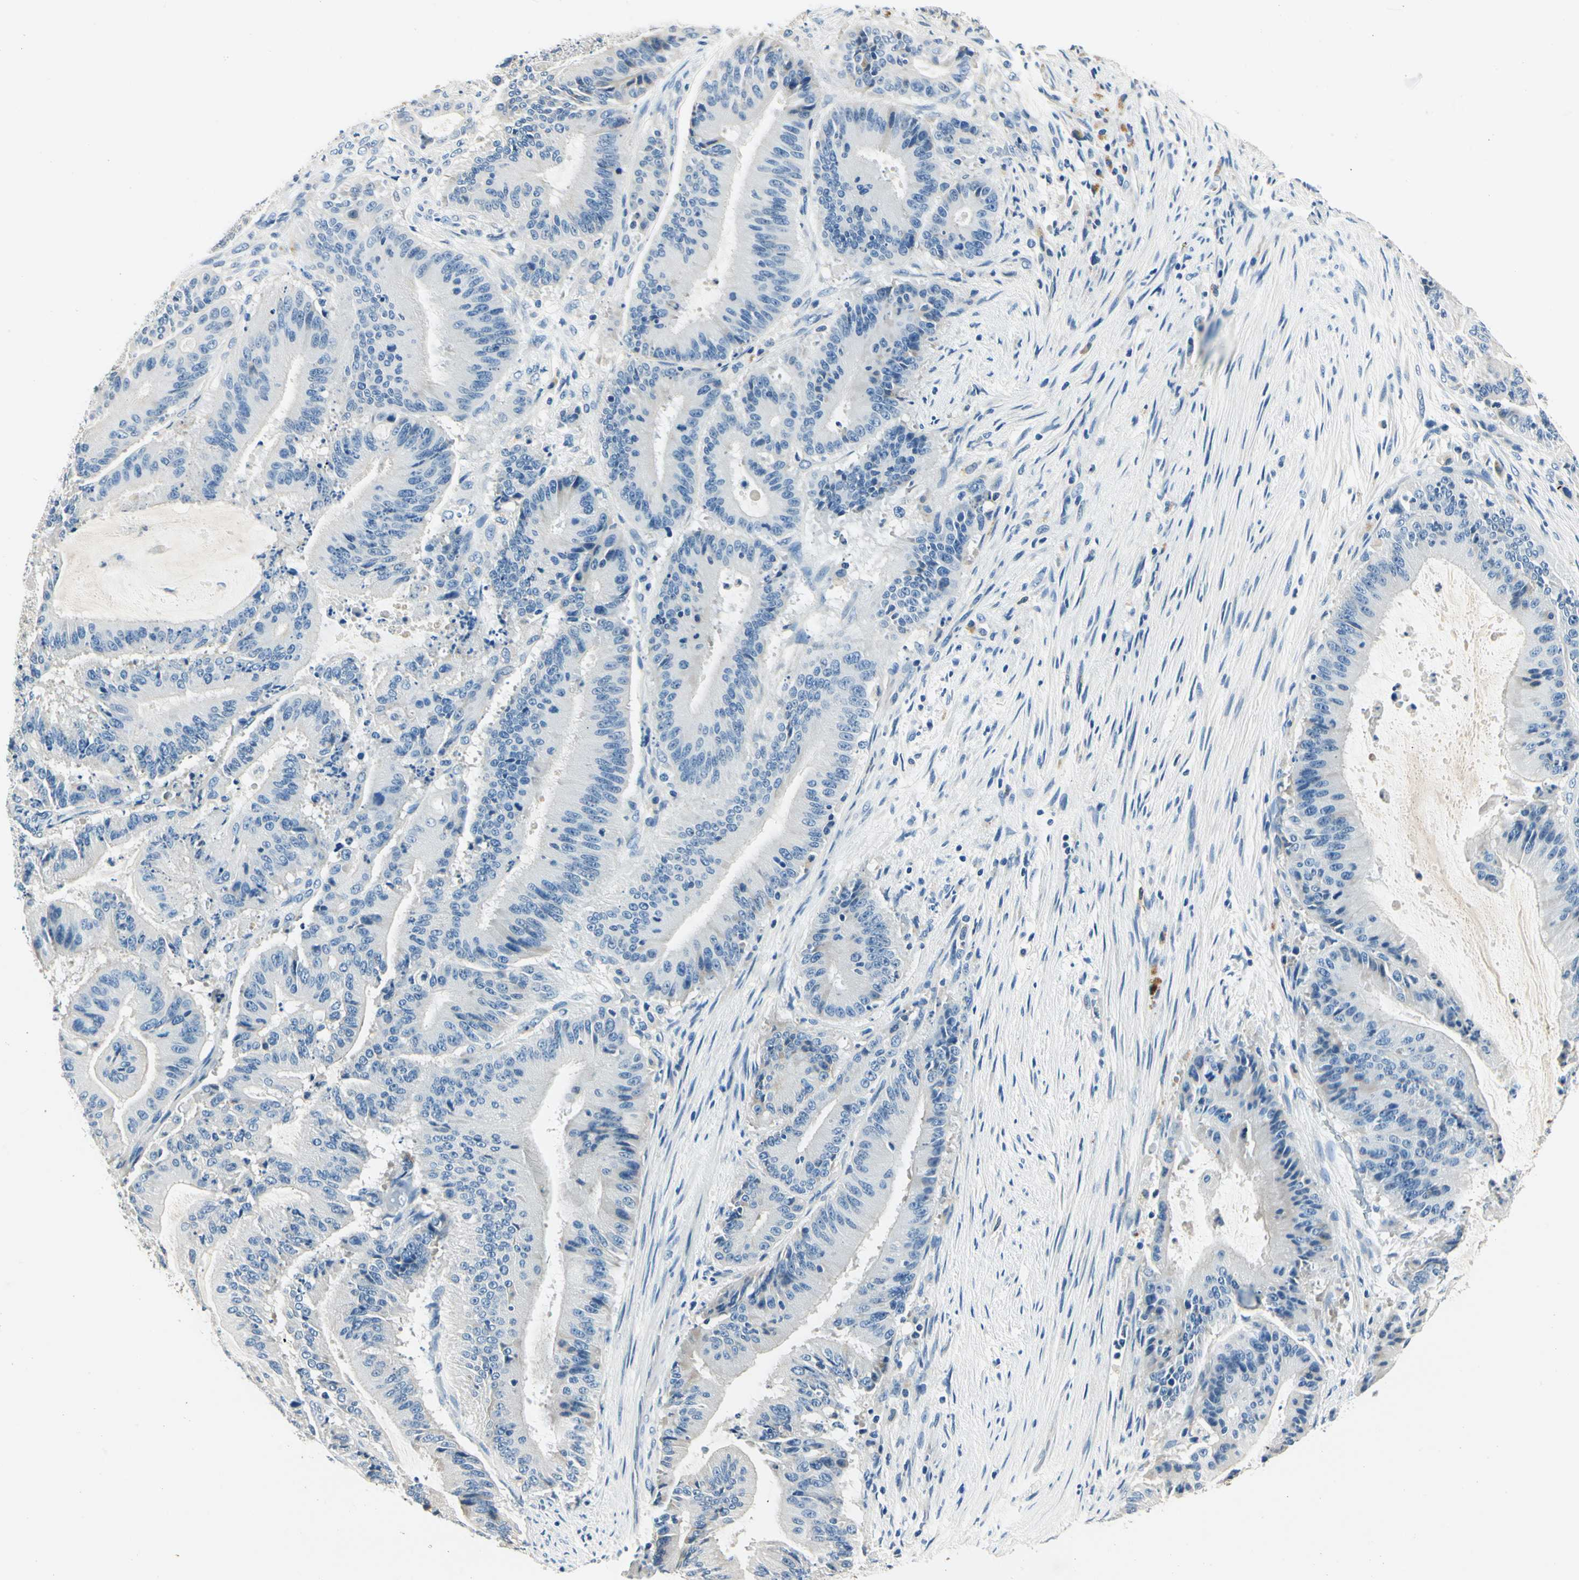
{"staining": {"intensity": "negative", "quantity": "none", "location": "none"}, "tissue": "liver cancer", "cell_type": "Tumor cells", "image_type": "cancer", "snomed": [{"axis": "morphology", "description": "Cholangiocarcinoma"}, {"axis": "topography", "description": "Liver"}], "caption": "DAB immunohistochemical staining of human liver cancer reveals no significant expression in tumor cells. (DAB immunohistochemistry (IHC) visualized using brightfield microscopy, high magnification).", "gene": "TGFBR3", "patient": {"sex": "female", "age": 73}}